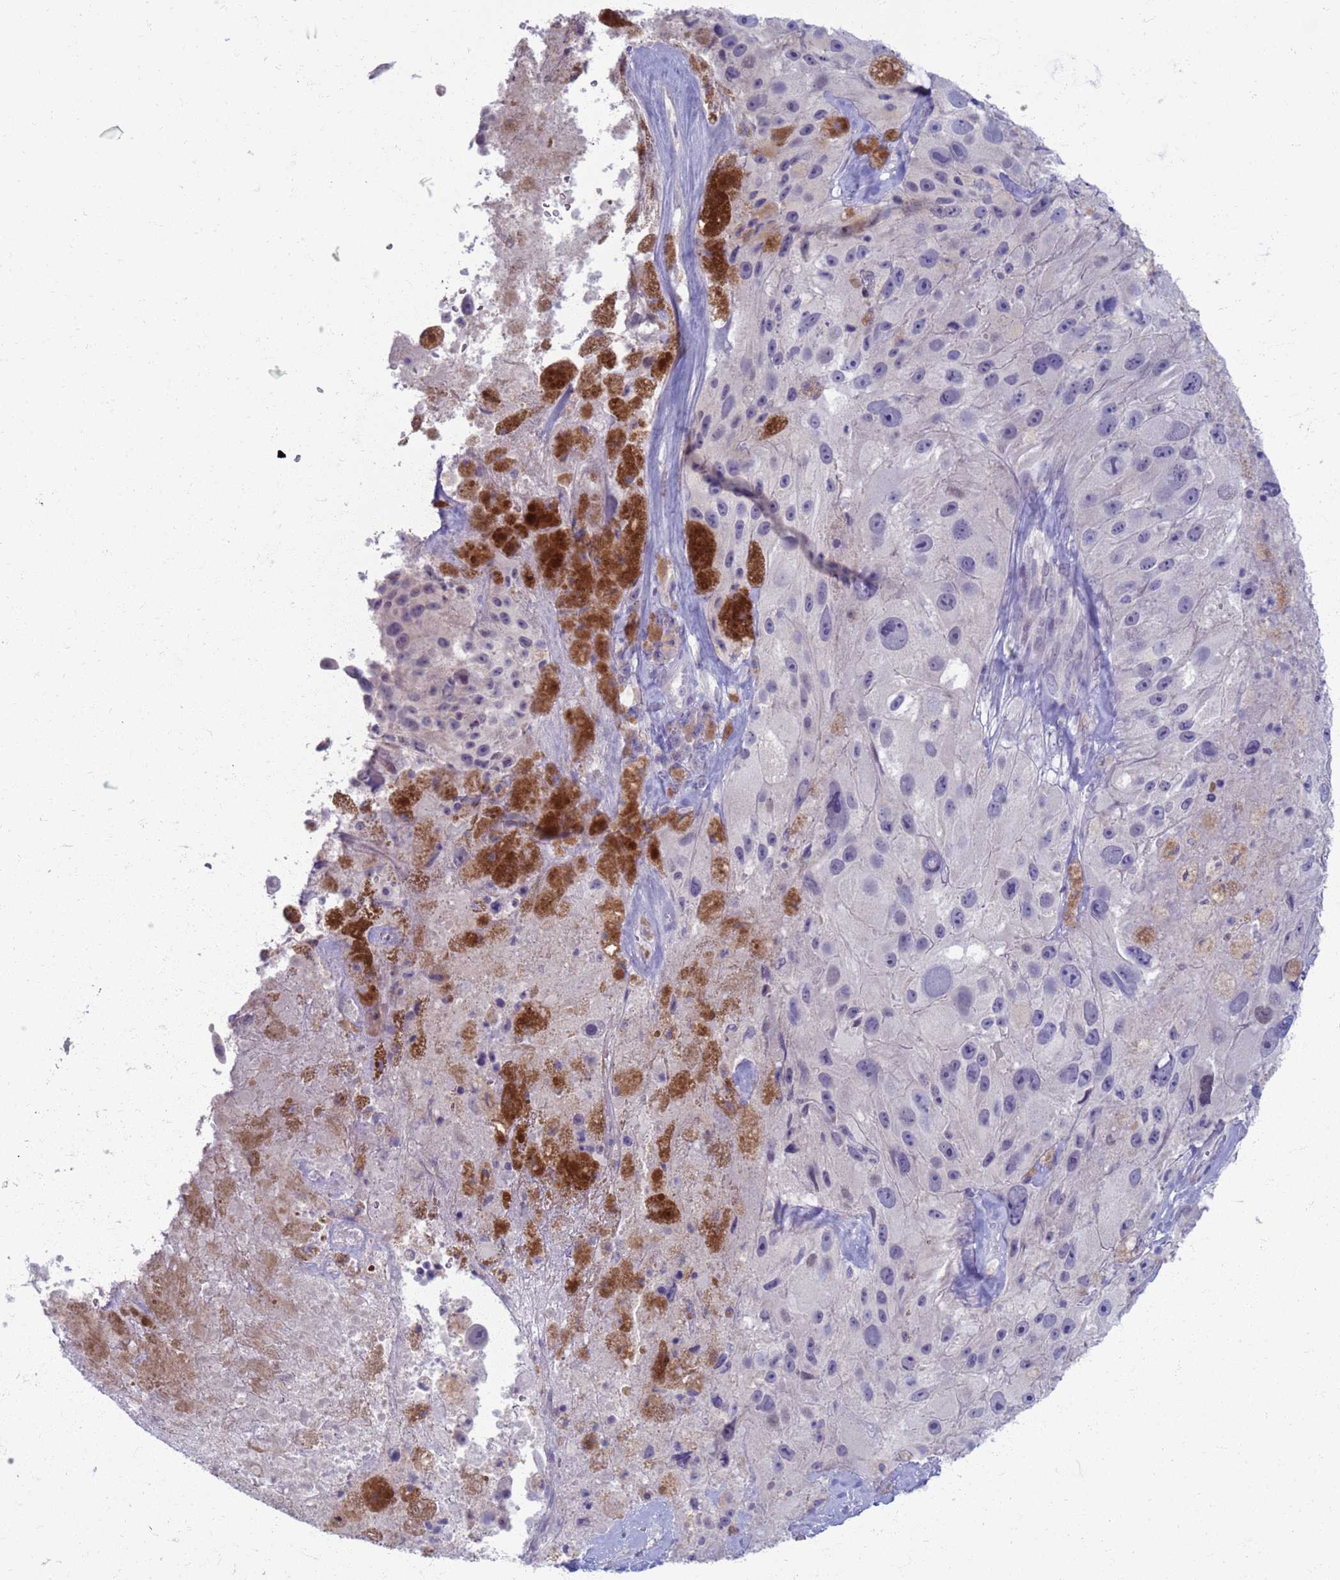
{"staining": {"intensity": "negative", "quantity": "none", "location": "none"}, "tissue": "melanoma", "cell_type": "Tumor cells", "image_type": "cancer", "snomed": [{"axis": "morphology", "description": "Malignant melanoma, Metastatic site"}, {"axis": "topography", "description": "Lymph node"}], "caption": "Malignant melanoma (metastatic site) was stained to show a protein in brown. There is no significant expression in tumor cells.", "gene": "CLCA2", "patient": {"sex": "male", "age": 62}}